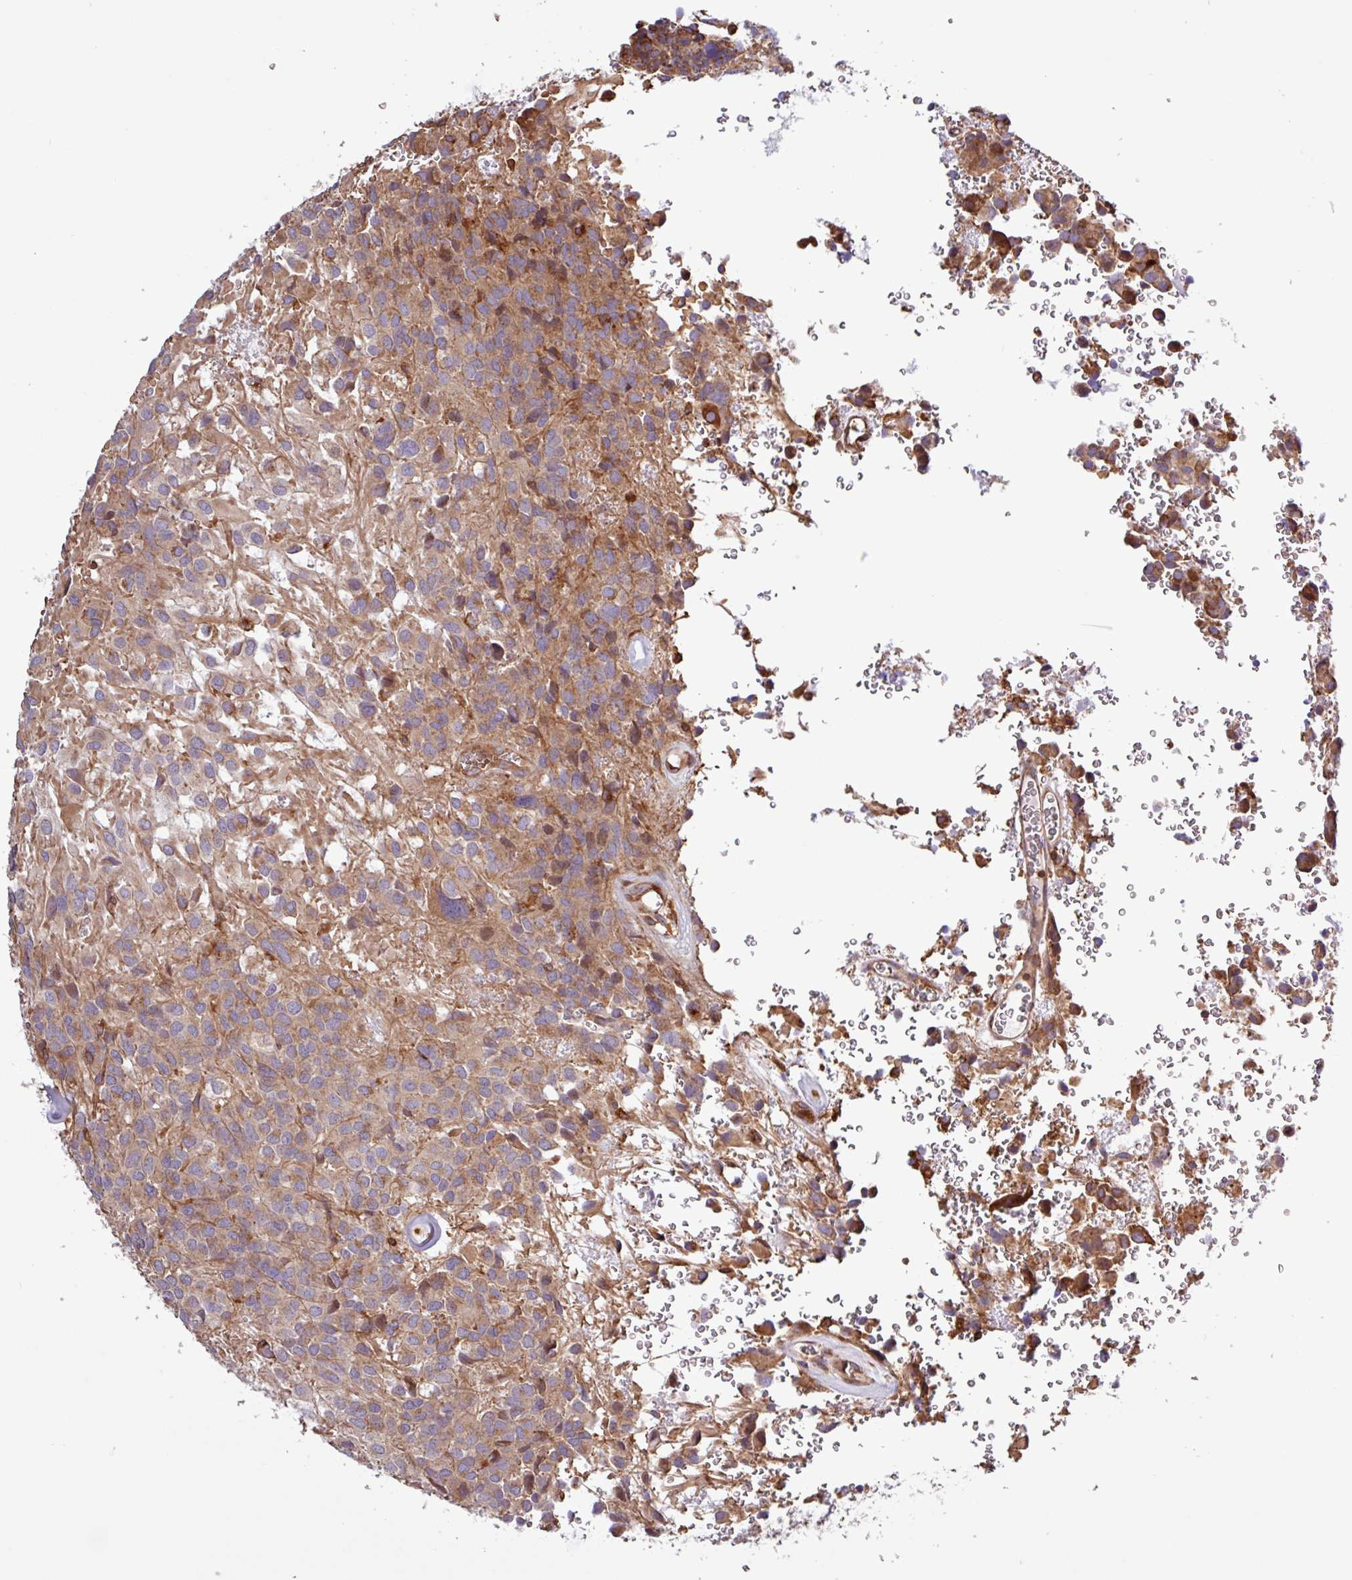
{"staining": {"intensity": "weak", "quantity": "25%-75%", "location": "cytoplasmic/membranous"}, "tissue": "glioma", "cell_type": "Tumor cells", "image_type": "cancer", "snomed": [{"axis": "morphology", "description": "Glioma, malignant, Low grade"}, {"axis": "topography", "description": "Brain"}], "caption": "This is an image of IHC staining of low-grade glioma (malignant), which shows weak positivity in the cytoplasmic/membranous of tumor cells.", "gene": "ACTR3", "patient": {"sex": "male", "age": 56}}